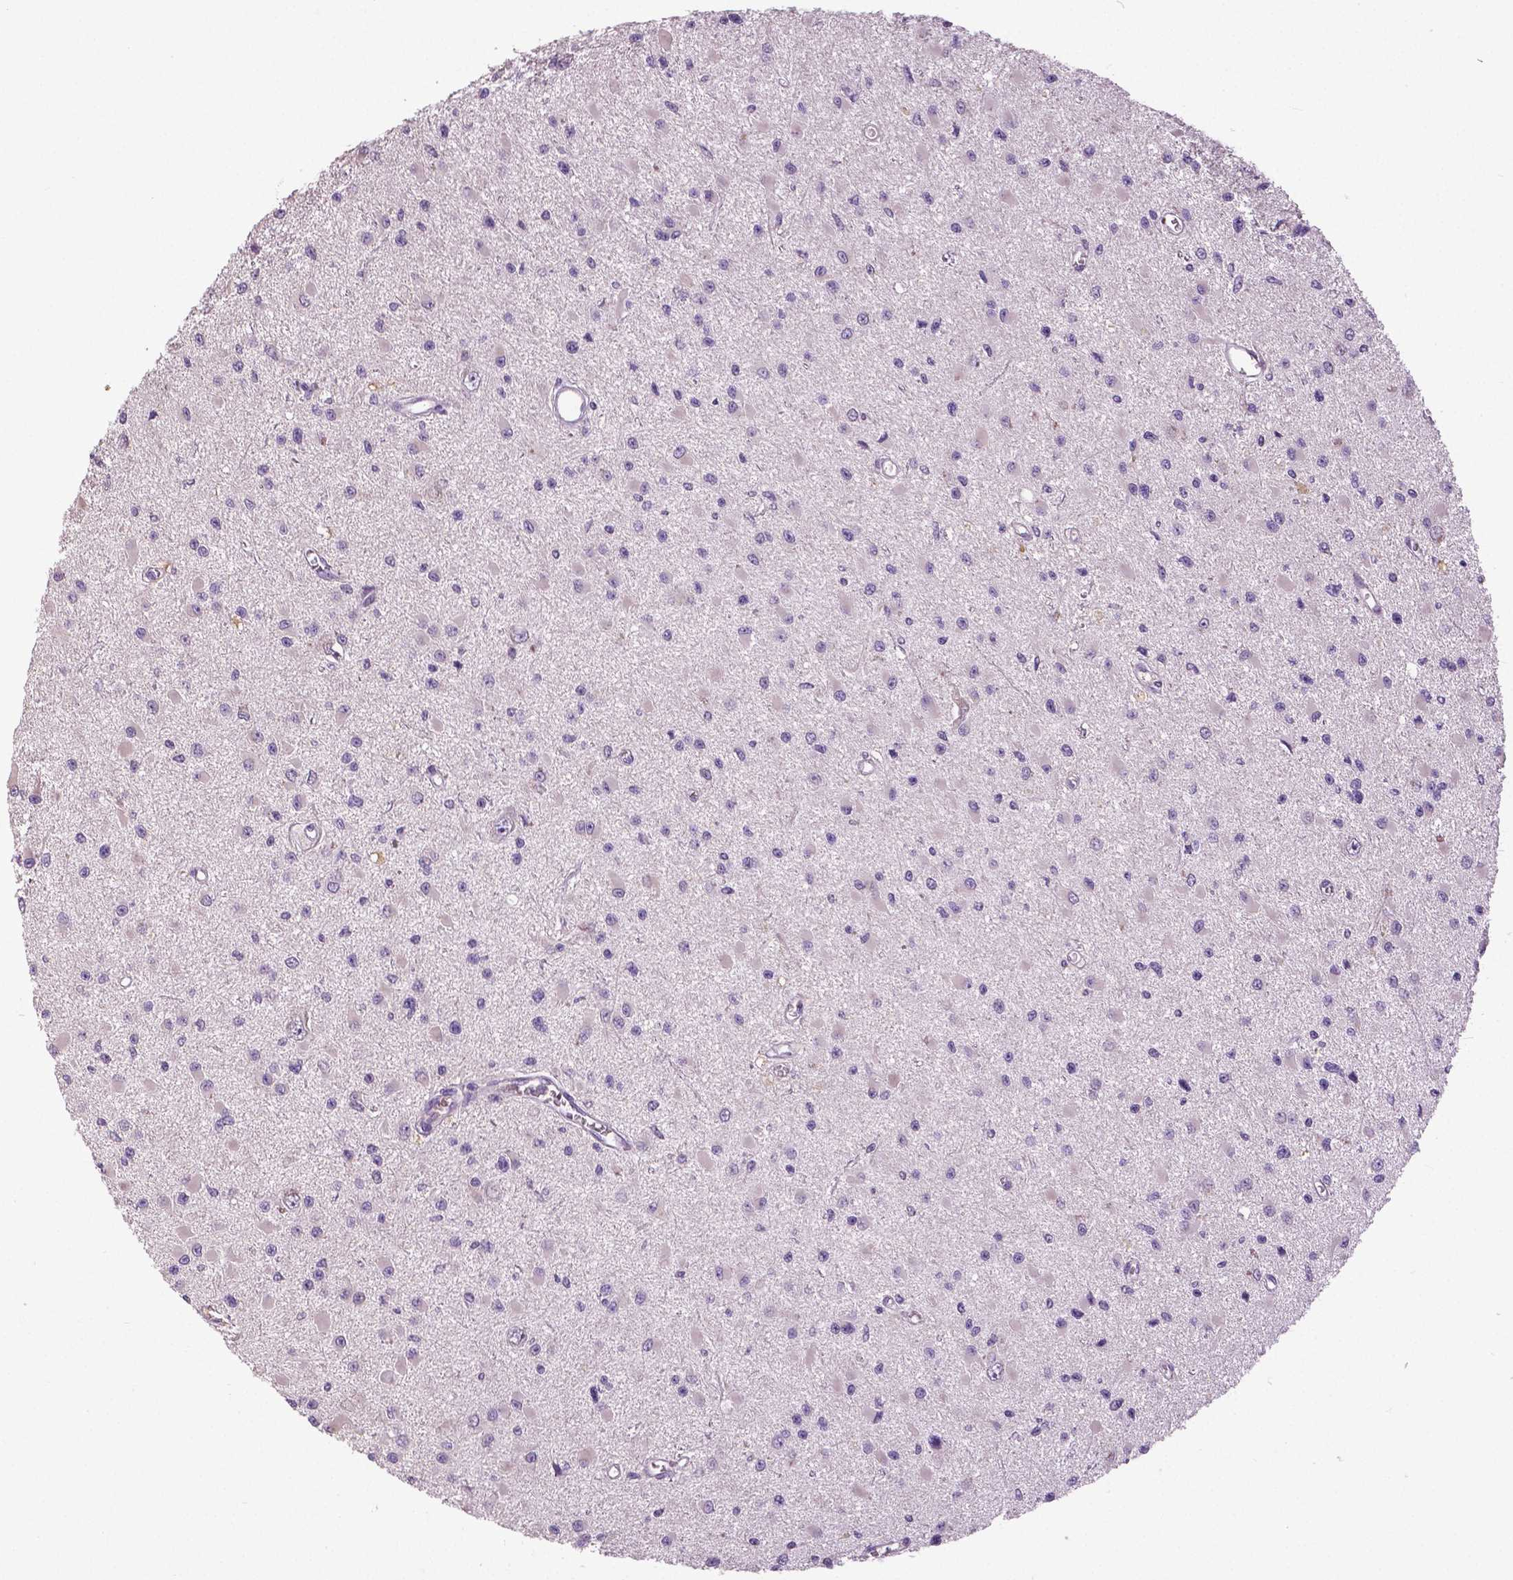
{"staining": {"intensity": "negative", "quantity": "none", "location": "none"}, "tissue": "glioma", "cell_type": "Tumor cells", "image_type": "cancer", "snomed": [{"axis": "morphology", "description": "Glioma, malignant, High grade"}, {"axis": "topography", "description": "Brain"}], "caption": "Immunohistochemical staining of human malignant glioma (high-grade) reveals no significant expression in tumor cells.", "gene": "DNAH12", "patient": {"sex": "male", "age": 54}}